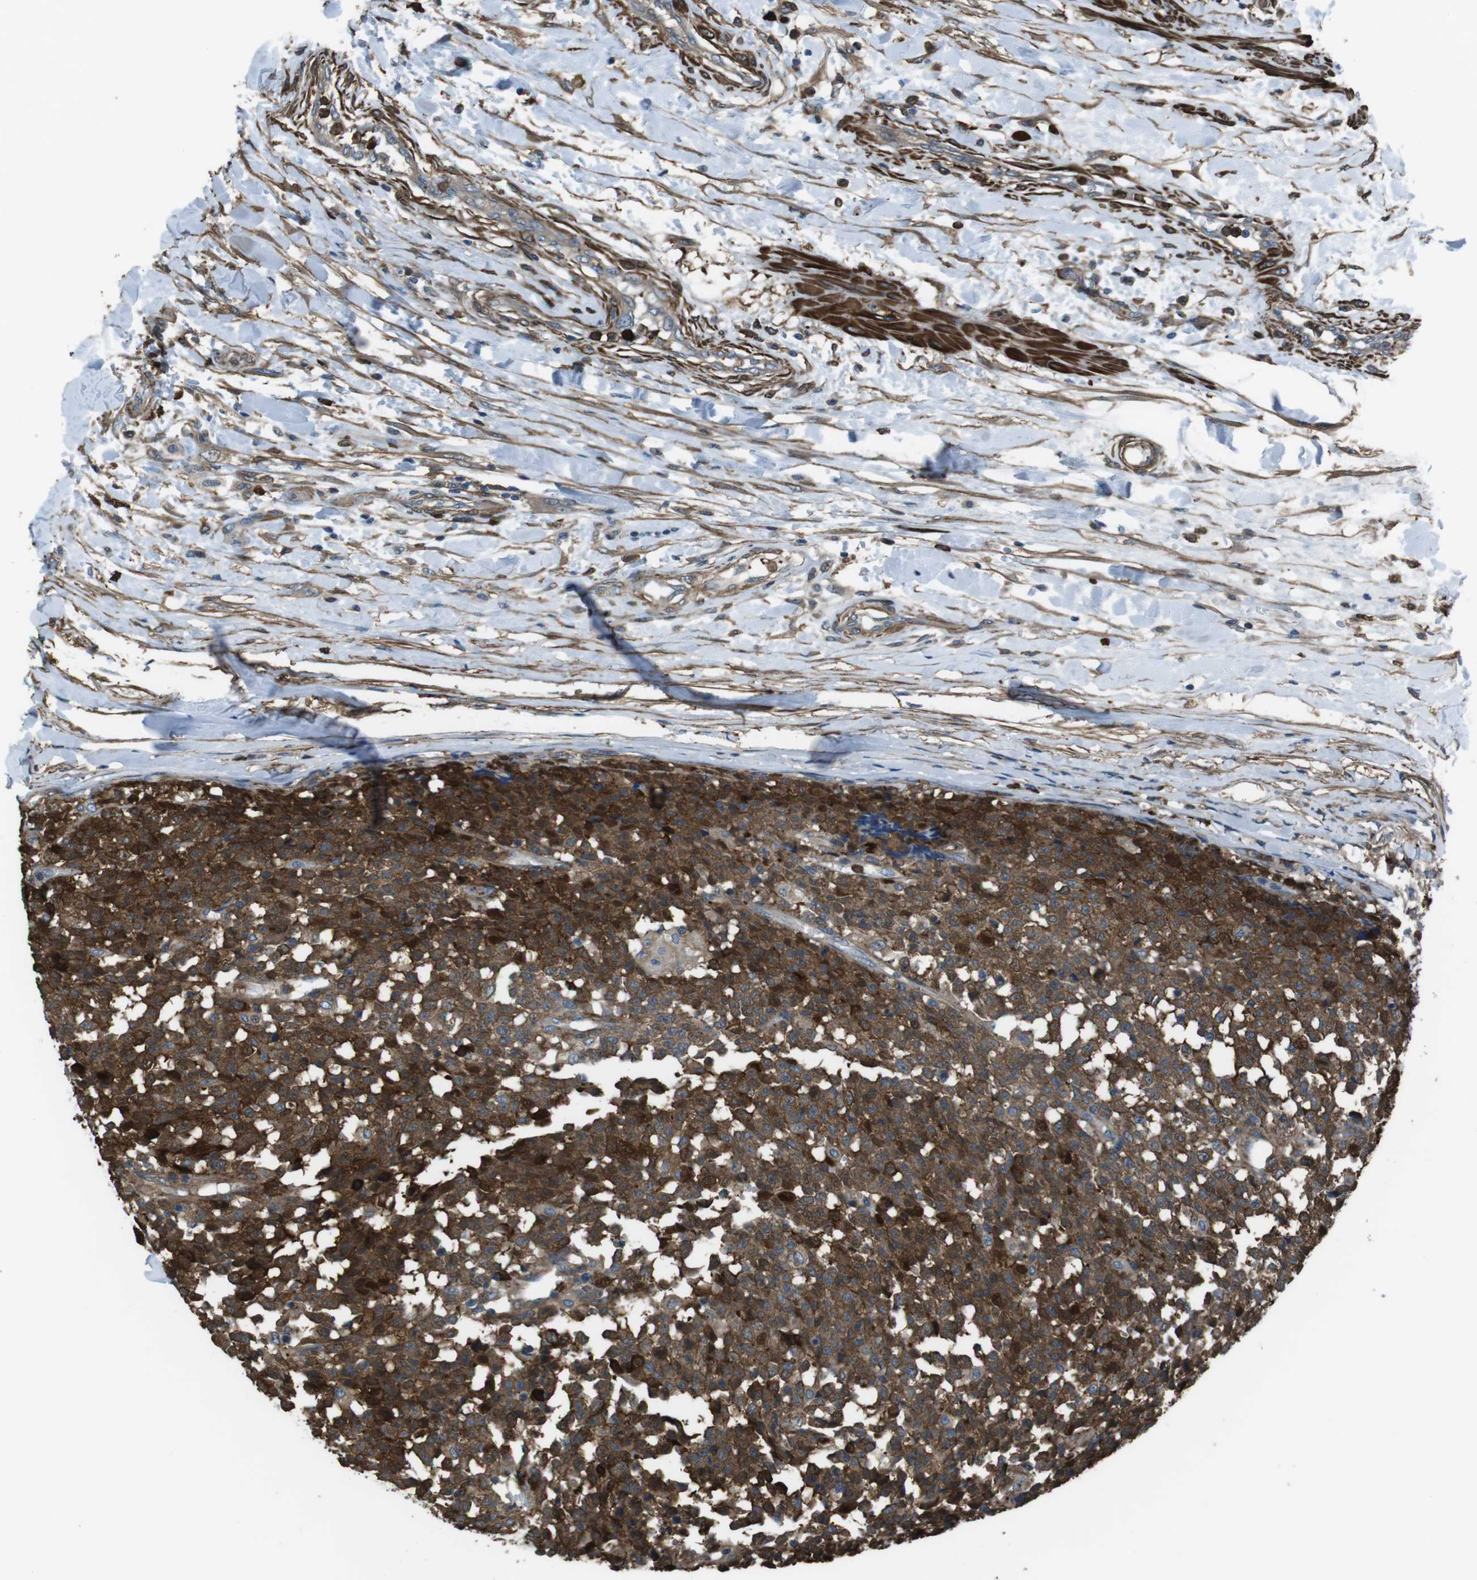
{"staining": {"intensity": "moderate", "quantity": ">75%", "location": "cytoplasmic/membranous"}, "tissue": "testis cancer", "cell_type": "Tumor cells", "image_type": "cancer", "snomed": [{"axis": "morphology", "description": "Seminoma, NOS"}, {"axis": "topography", "description": "Testis"}], "caption": "Immunohistochemistry (IHC) staining of seminoma (testis), which shows medium levels of moderate cytoplasmic/membranous staining in about >75% of tumor cells indicating moderate cytoplasmic/membranous protein positivity. The staining was performed using DAB (3,3'-diaminobenzidine) (brown) for protein detection and nuclei were counterstained in hematoxylin (blue).", "gene": "SFT2D1", "patient": {"sex": "male", "age": 59}}